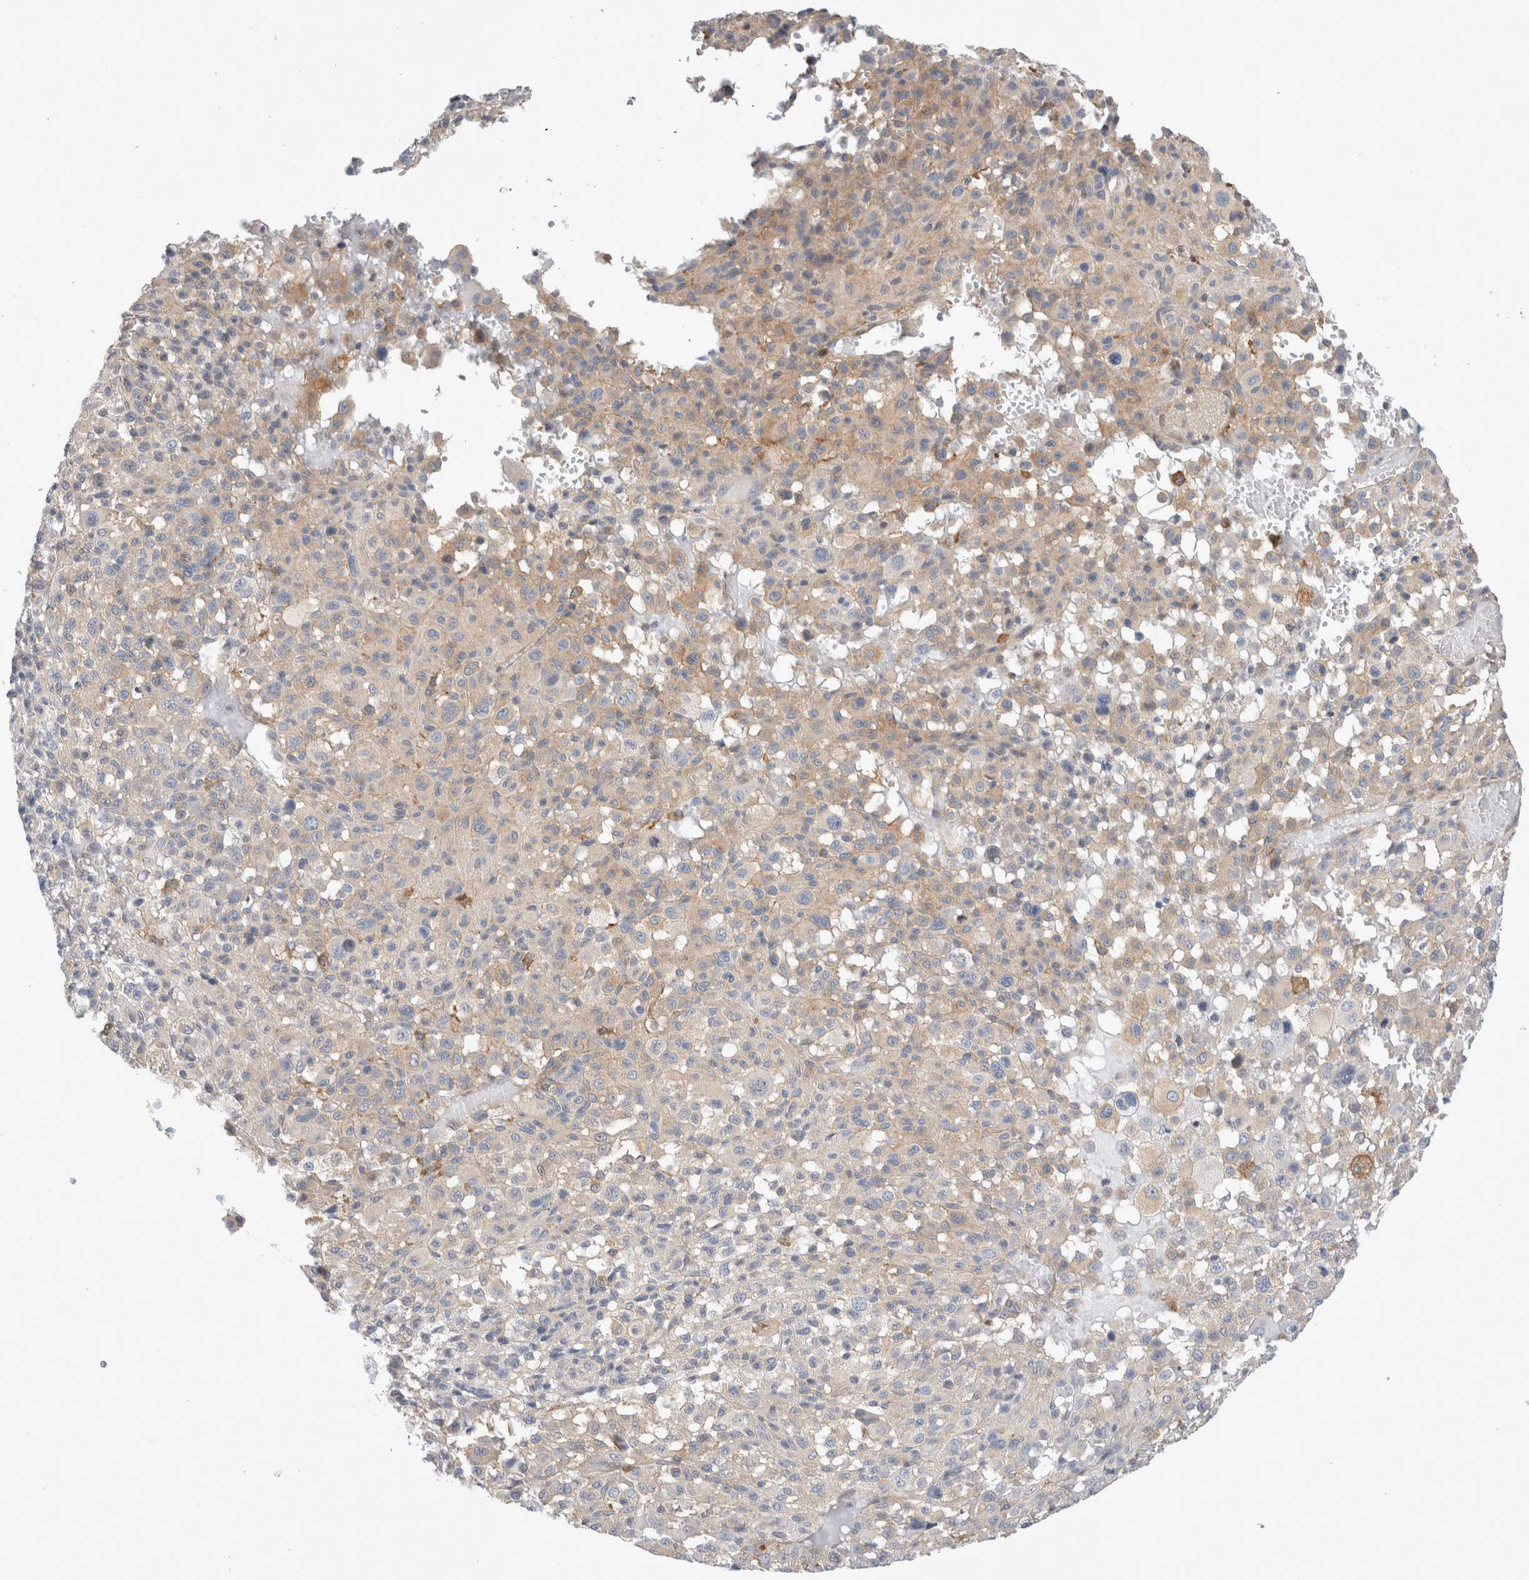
{"staining": {"intensity": "weak", "quantity": ">75%", "location": "cytoplasmic/membranous"}, "tissue": "melanoma", "cell_type": "Tumor cells", "image_type": "cancer", "snomed": [{"axis": "morphology", "description": "Malignant melanoma, Metastatic site"}, {"axis": "topography", "description": "Skin"}], "caption": "DAB (3,3'-diaminobenzidine) immunohistochemical staining of human malignant melanoma (metastatic site) reveals weak cytoplasmic/membranous protein staining in about >75% of tumor cells. (IHC, brightfield microscopy, high magnification).", "gene": "CDCA7L", "patient": {"sex": "female", "age": 74}}